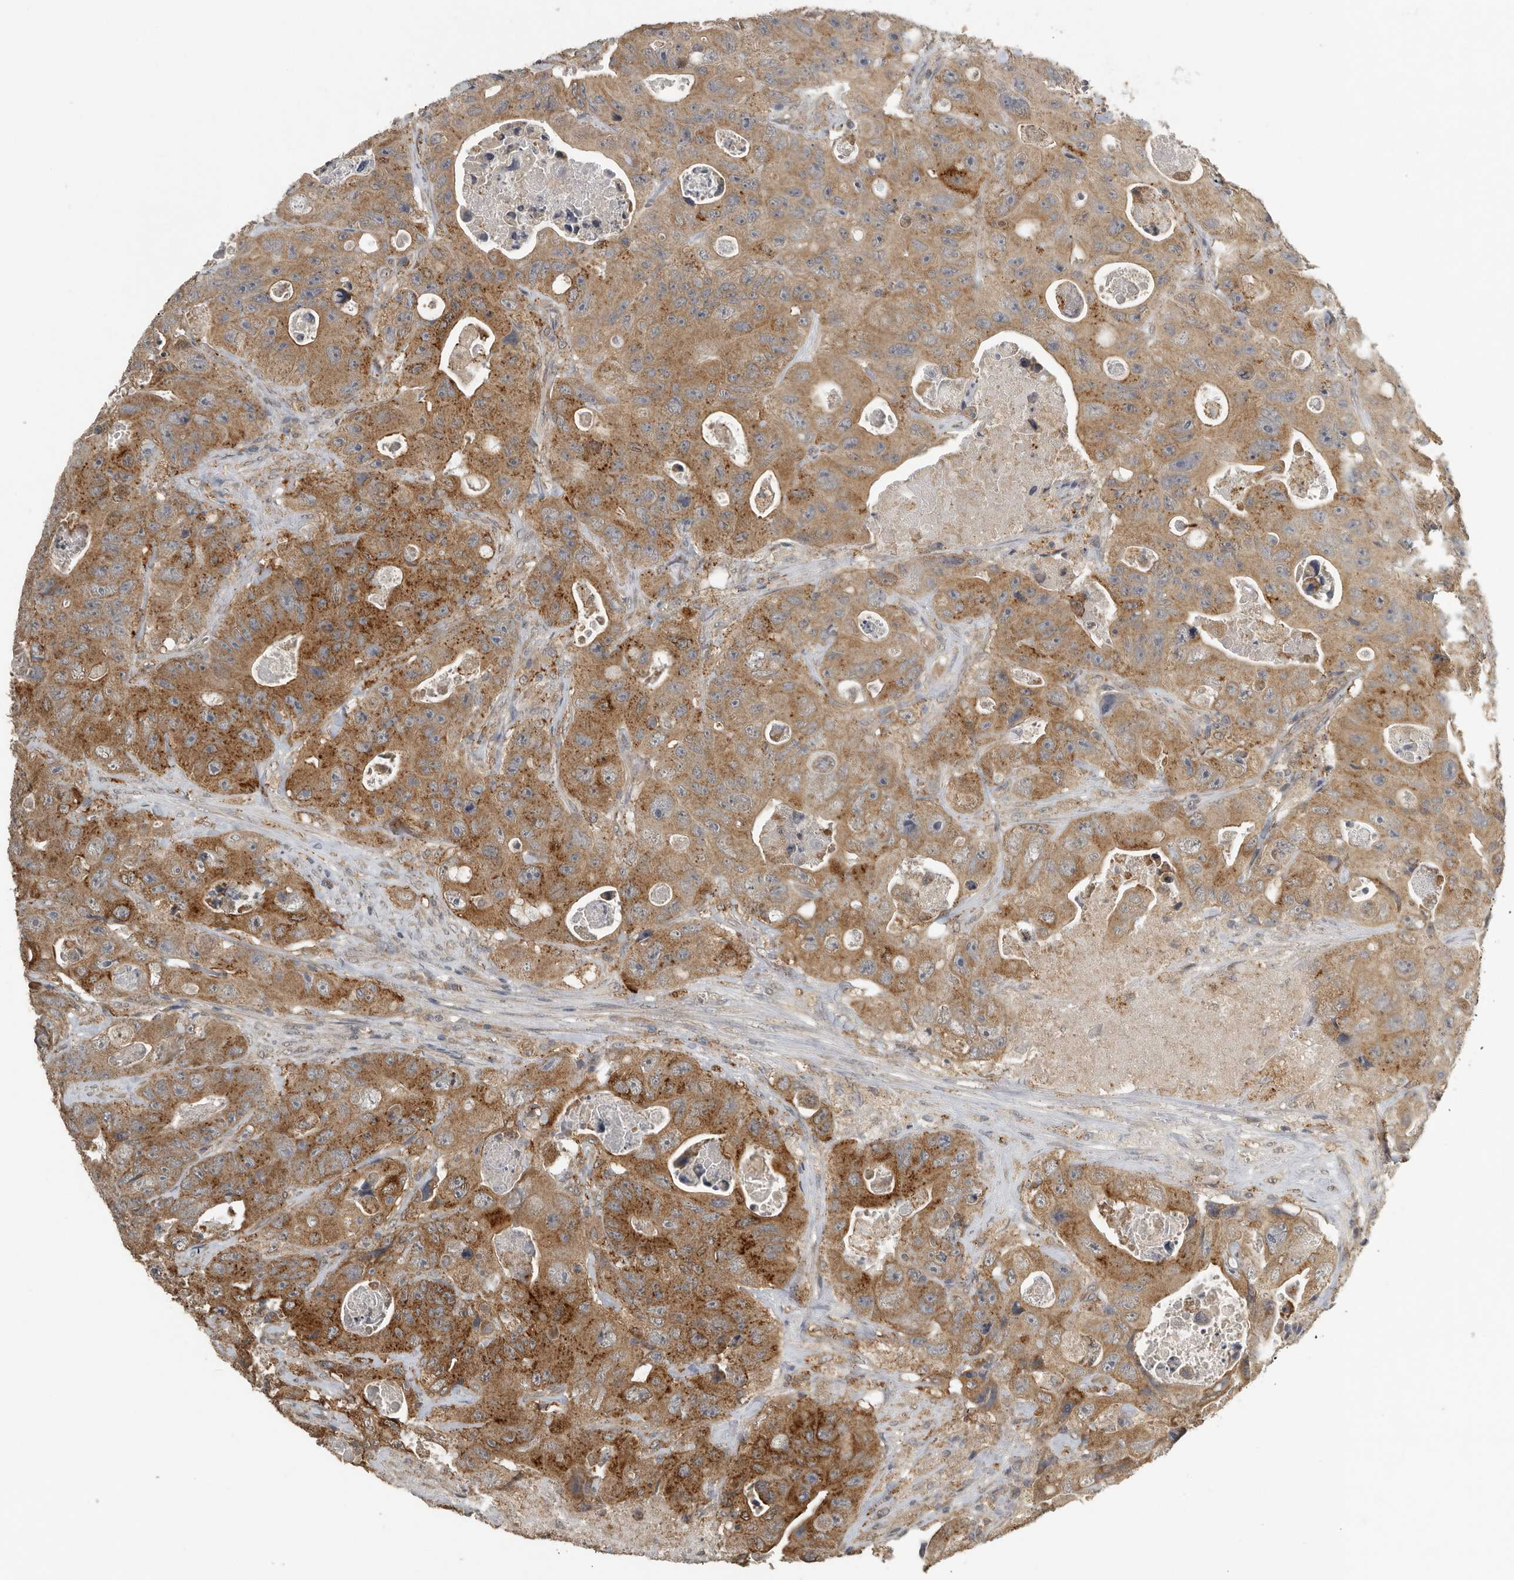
{"staining": {"intensity": "strong", "quantity": "25%-75%", "location": "cytoplasmic/membranous"}, "tissue": "colorectal cancer", "cell_type": "Tumor cells", "image_type": "cancer", "snomed": [{"axis": "morphology", "description": "Adenocarcinoma, NOS"}, {"axis": "topography", "description": "Colon"}], "caption": "About 25%-75% of tumor cells in colorectal cancer (adenocarcinoma) demonstrate strong cytoplasmic/membranous protein expression as visualized by brown immunohistochemical staining.", "gene": "AFAP1", "patient": {"sex": "female", "age": 46}}